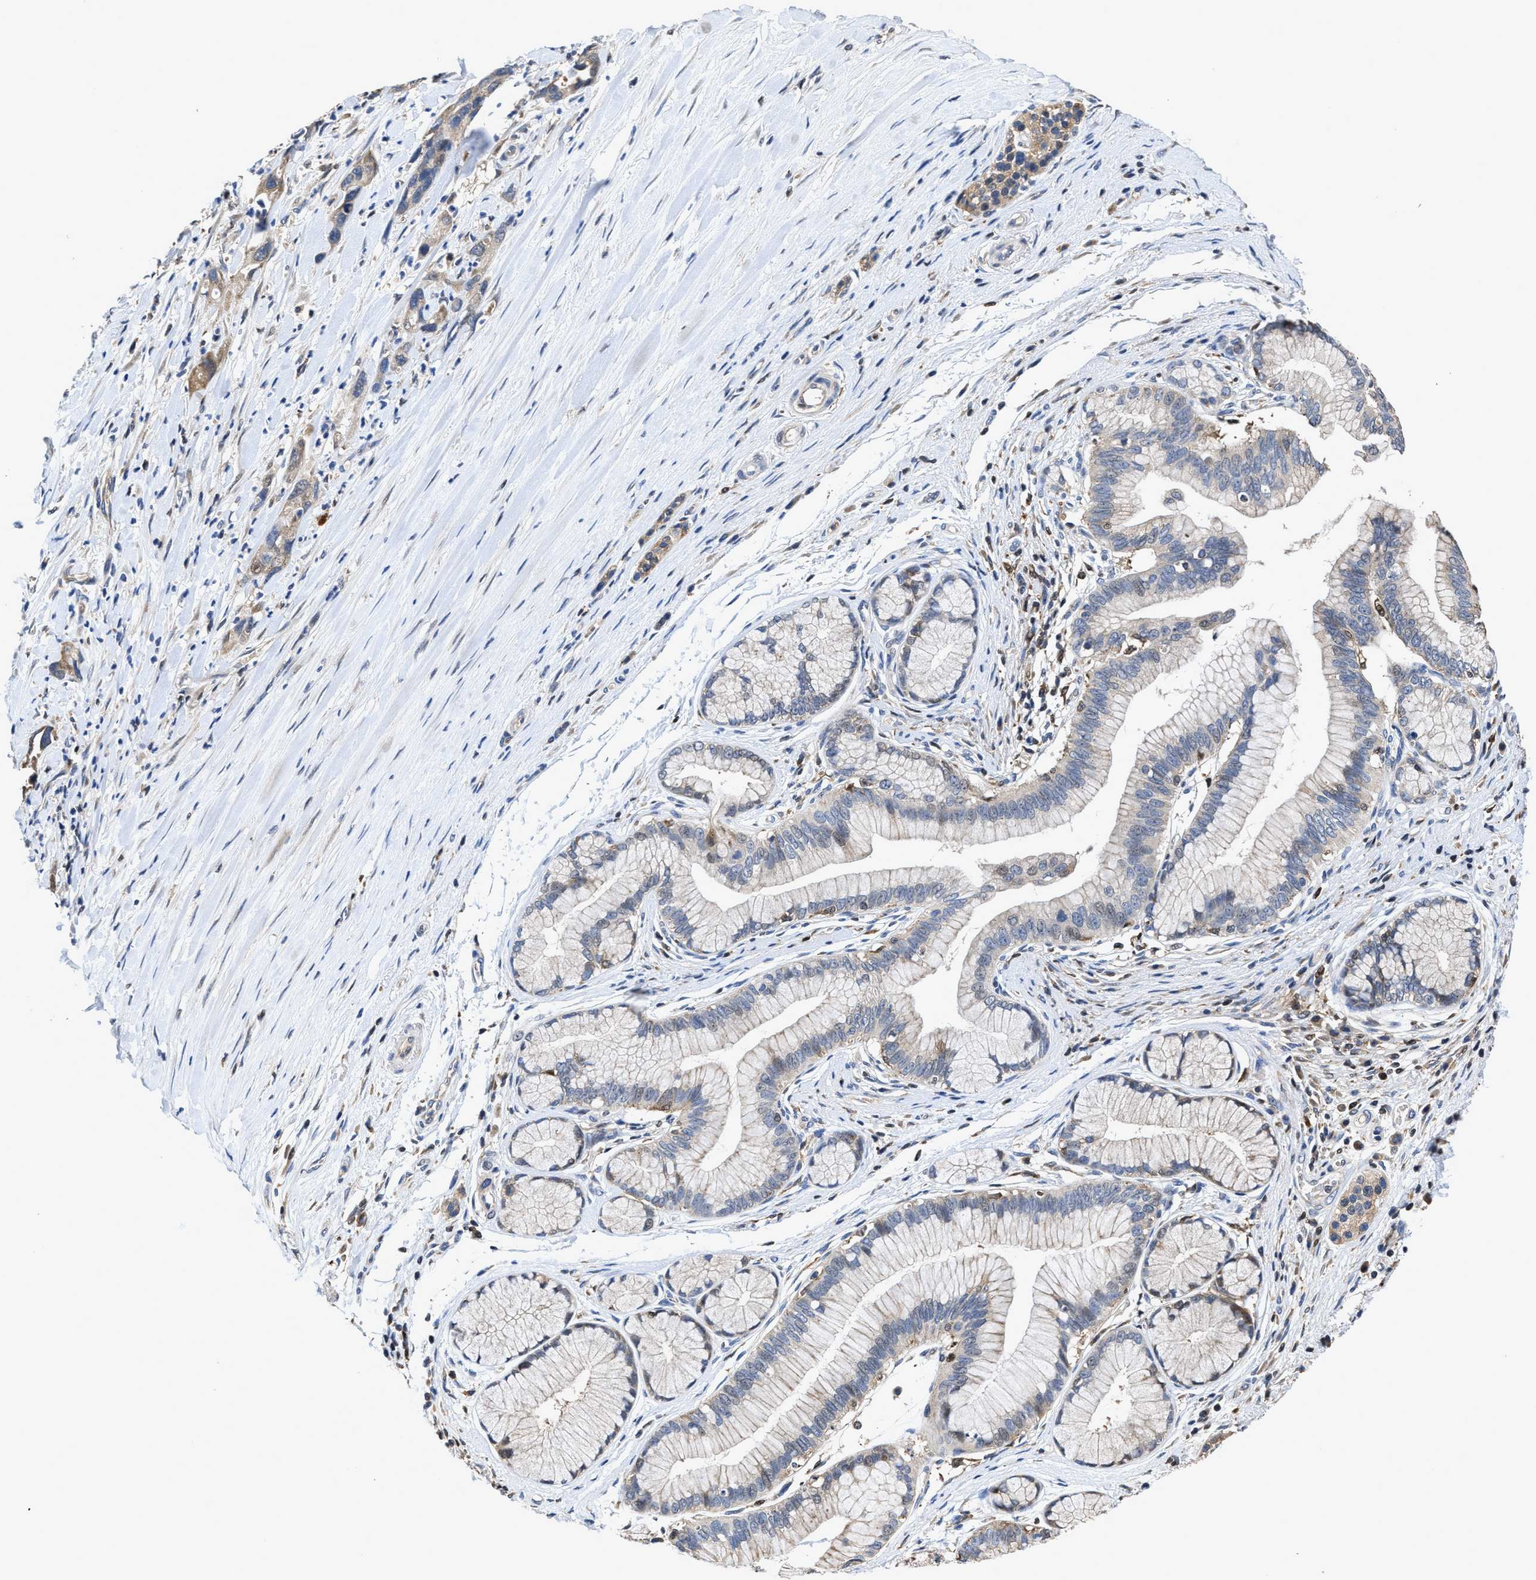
{"staining": {"intensity": "weak", "quantity": "<25%", "location": "cytoplasmic/membranous"}, "tissue": "pancreatic cancer", "cell_type": "Tumor cells", "image_type": "cancer", "snomed": [{"axis": "morphology", "description": "Adenocarcinoma, NOS"}, {"axis": "topography", "description": "Pancreas"}], "caption": "Tumor cells are negative for brown protein staining in pancreatic cancer. Nuclei are stained in blue.", "gene": "RGS10", "patient": {"sex": "female", "age": 70}}